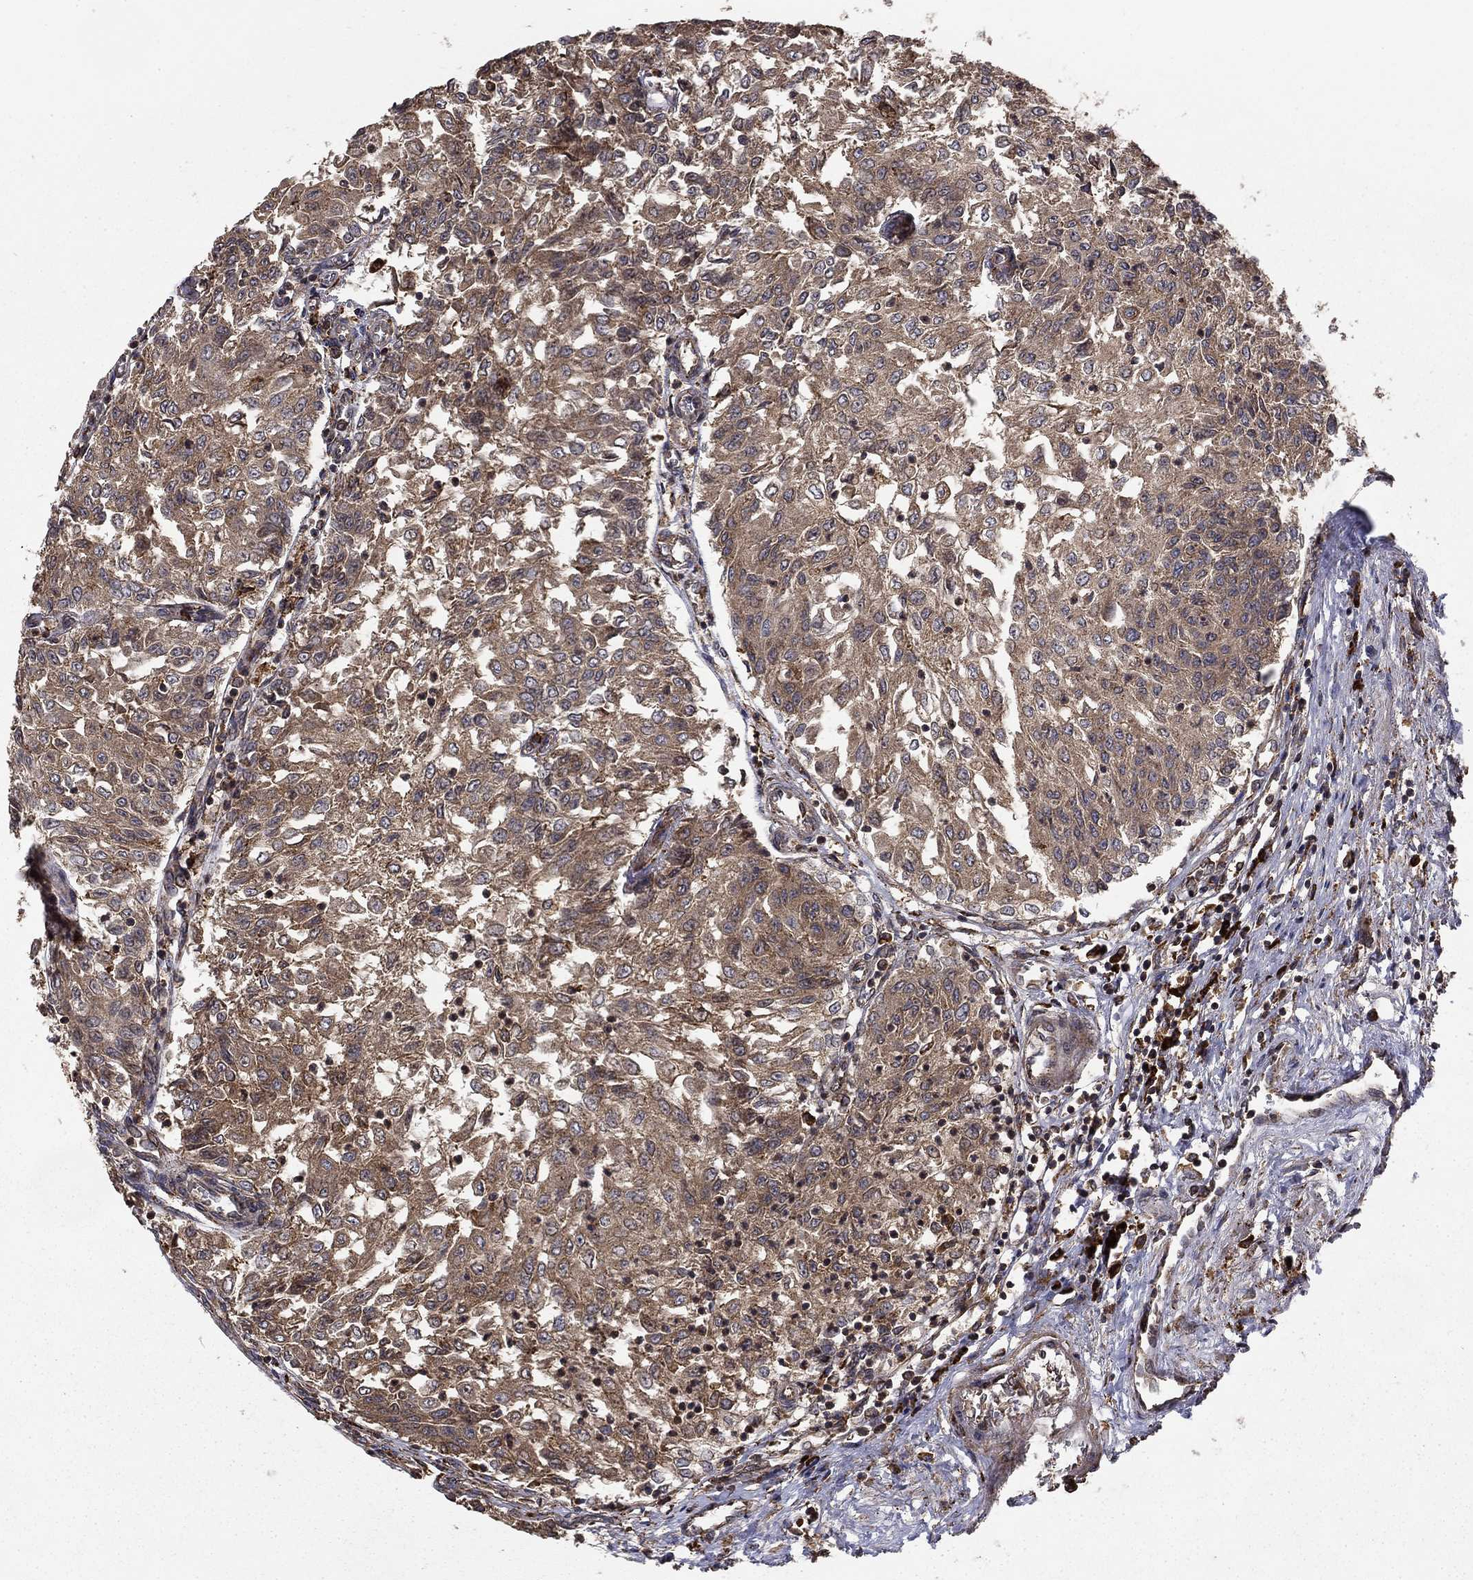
{"staining": {"intensity": "moderate", "quantity": "25%-75%", "location": "cytoplasmic/membranous"}, "tissue": "urothelial cancer", "cell_type": "Tumor cells", "image_type": "cancer", "snomed": [{"axis": "morphology", "description": "Urothelial carcinoma, Low grade"}, {"axis": "topography", "description": "Urinary bladder"}], "caption": "Protein expression by immunohistochemistry (IHC) demonstrates moderate cytoplasmic/membranous expression in approximately 25%-75% of tumor cells in low-grade urothelial carcinoma. The protein of interest is shown in brown color, while the nuclei are stained blue.", "gene": "BABAM2", "patient": {"sex": "male", "age": 78}}